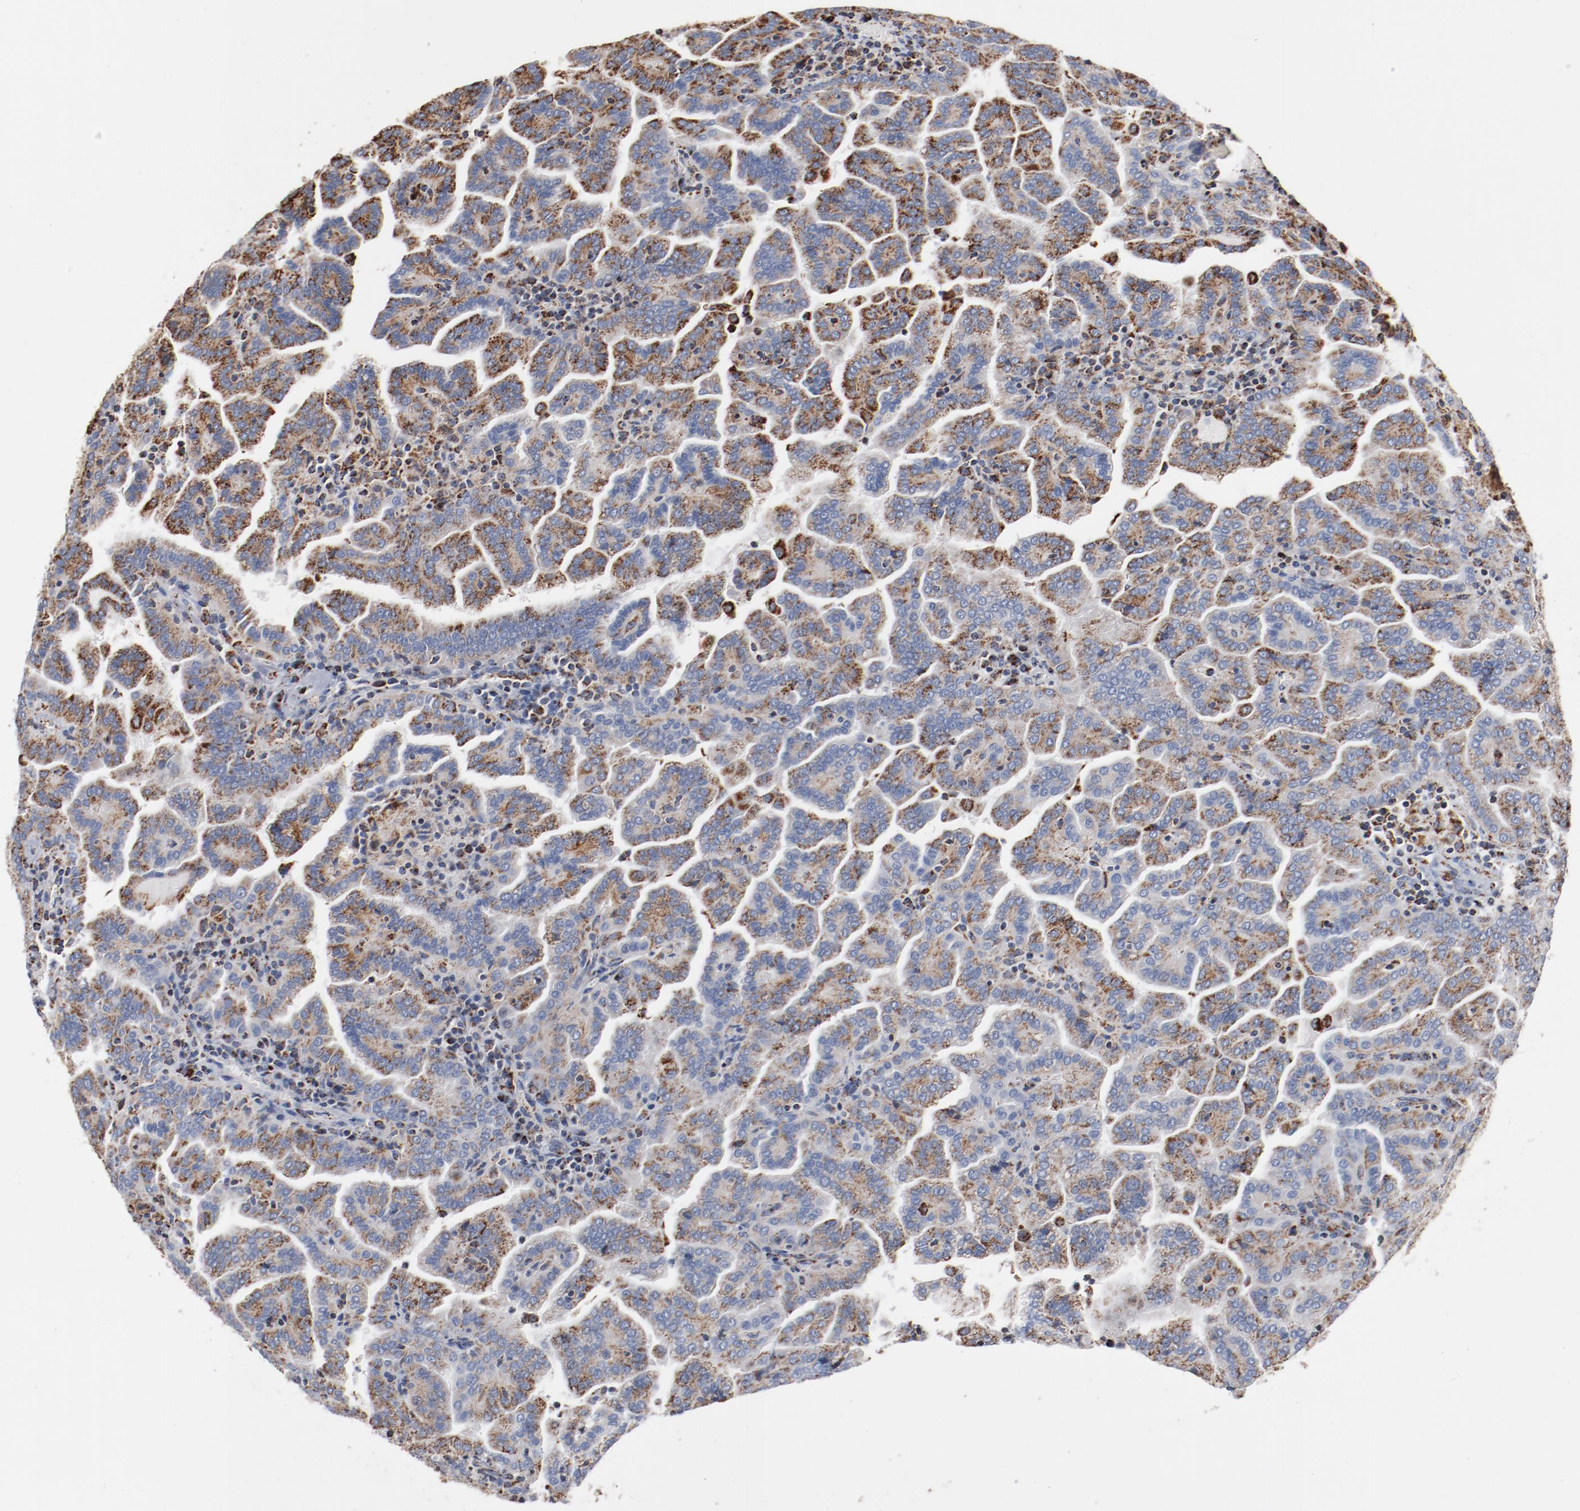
{"staining": {"intensity": "moderate", "quantity": "25%-75%", "location": "cytoplasmic/membranous"}, "tissue": "renal cancer", "cell_type": "Tumor cells", "image_type": "cancer", "snomed": [{"axis": "morphology", "description": "Adenocarcinoma, NOS"}, {"axis": "topography", "description": "Kidney"}], "caption": "Renal adenocarcinoma stained with immunohistochemistry (IHC) displays moderate cytoplasmic/membranous positivity in approximately 25%-75% of tumor cells.", "gene": "NDUFS4", "patient": {"sex": "male", "age": 61}}